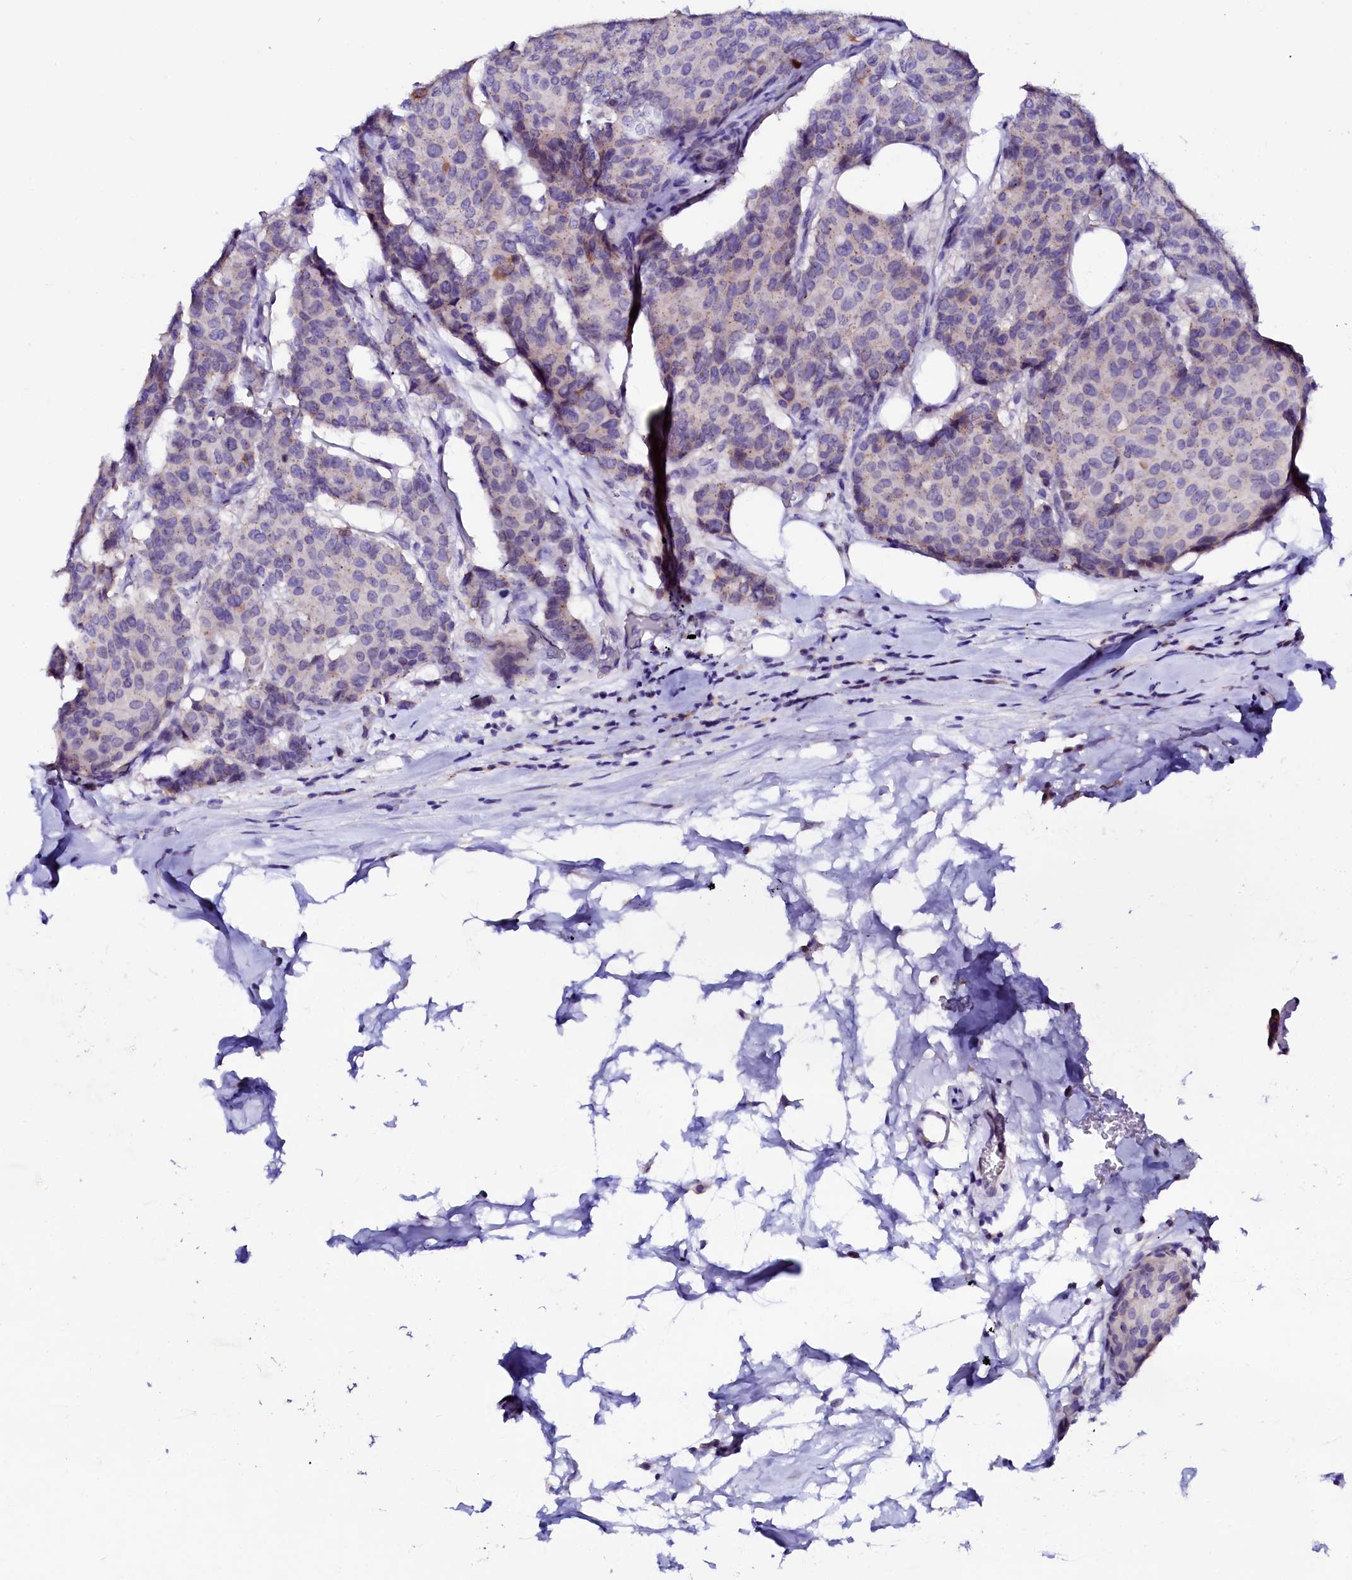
{"staining": {"intensity": "weak", "quantity": "<25%", "location": "cytoplasmic/membranous"}, "tissue": "breast cancer", "cell_type": "Tumor cells", "image_type": "cancer", "snomed": [{"axis": "morphology", "description": "Duct carcinoma"}, {"axis": "topography", "description": "Breast"}], "caption": "Tumor cells show no significant expression in infiltrating ductal carcinoma (breast).", "gene": "NALF1", "patient": {"sex": "female", "age": 75}}